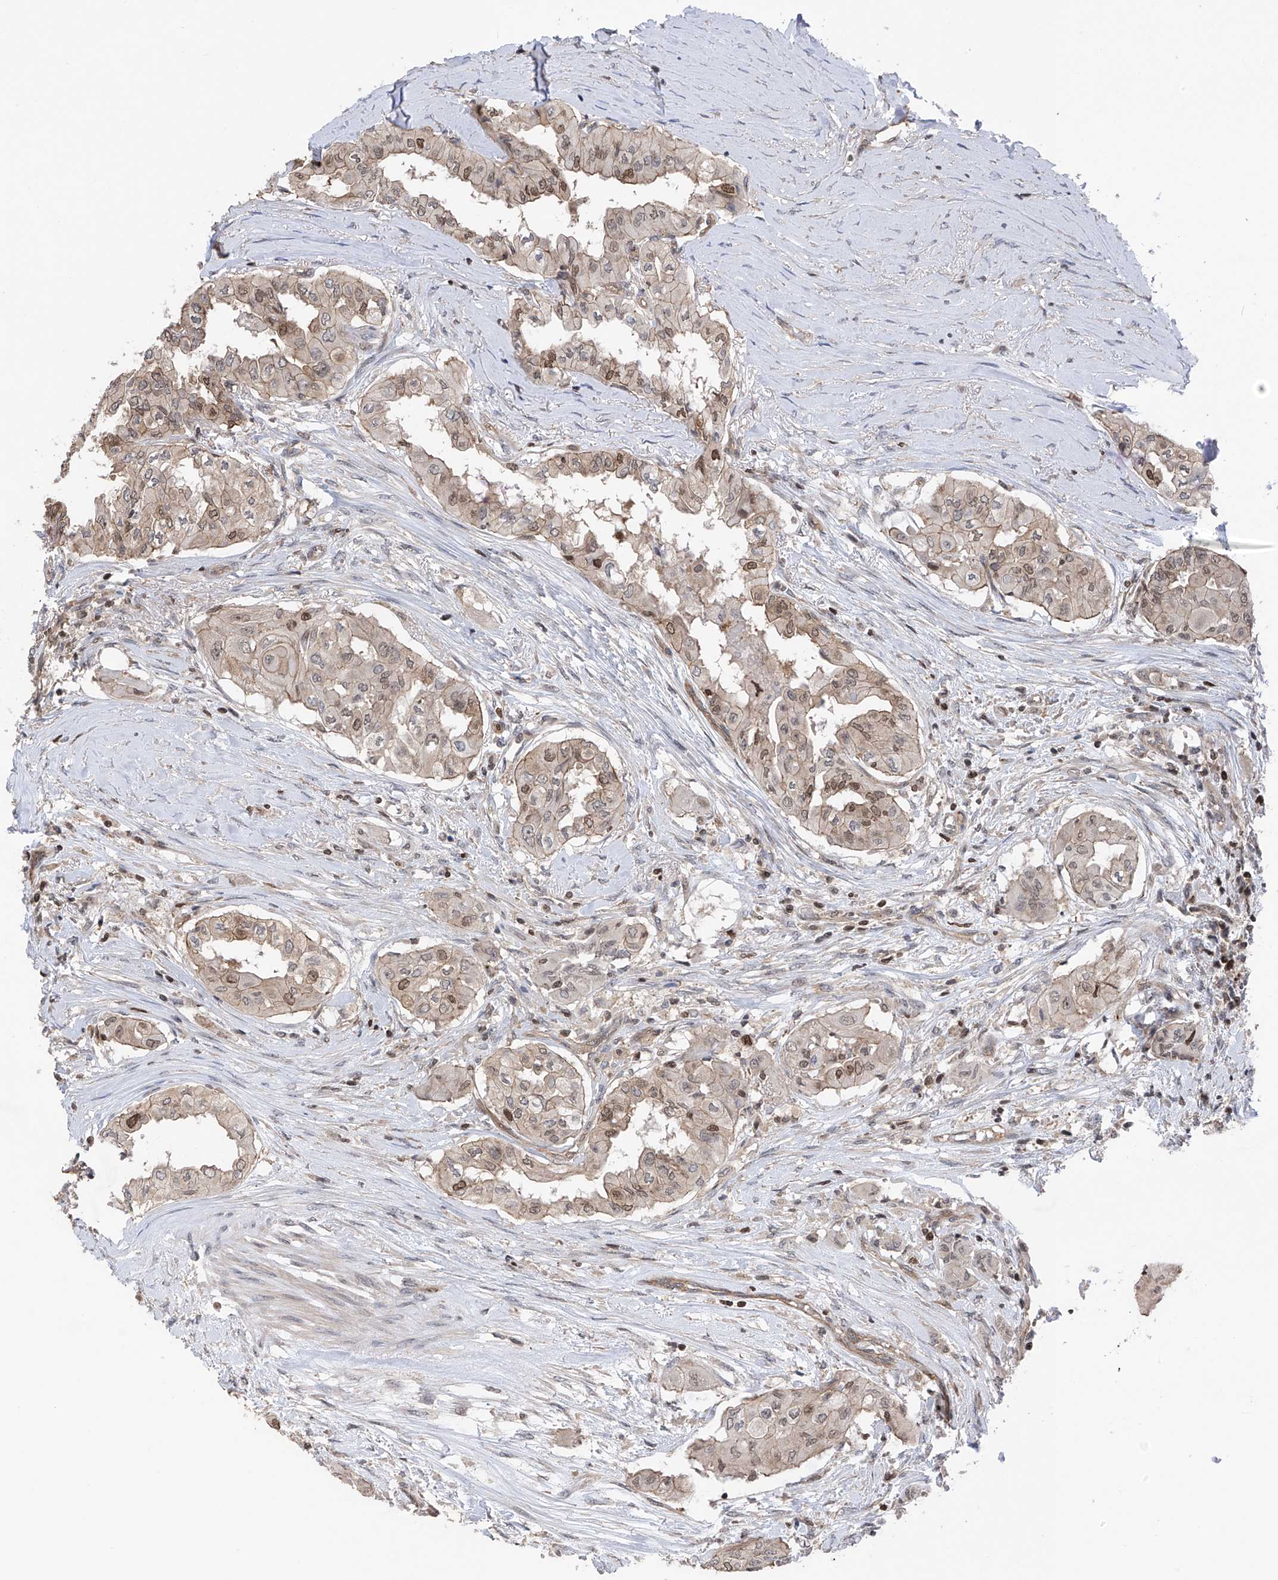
{"staining": {"intensity": "moderate", "quantity": "<25%", "location": "nuclear"}, "tissue": "thyroid cancer", "cell_type": "Tumor cells", "image_type": "cancer", "snomed": [{"axis": "morphology", "description": "Papillary adenocarcinoma, NOS"}, {"axis": "topography", "description": "Thyroid gland"}], "caption": "The micrograph demonstrates immunohistochemical staining of thyroid cancer. There is moderate nuclear staining is present in about <25% of tumor cells.", "gene": "DNAJC9", "patient": {"sex": "female", "age": 59}}